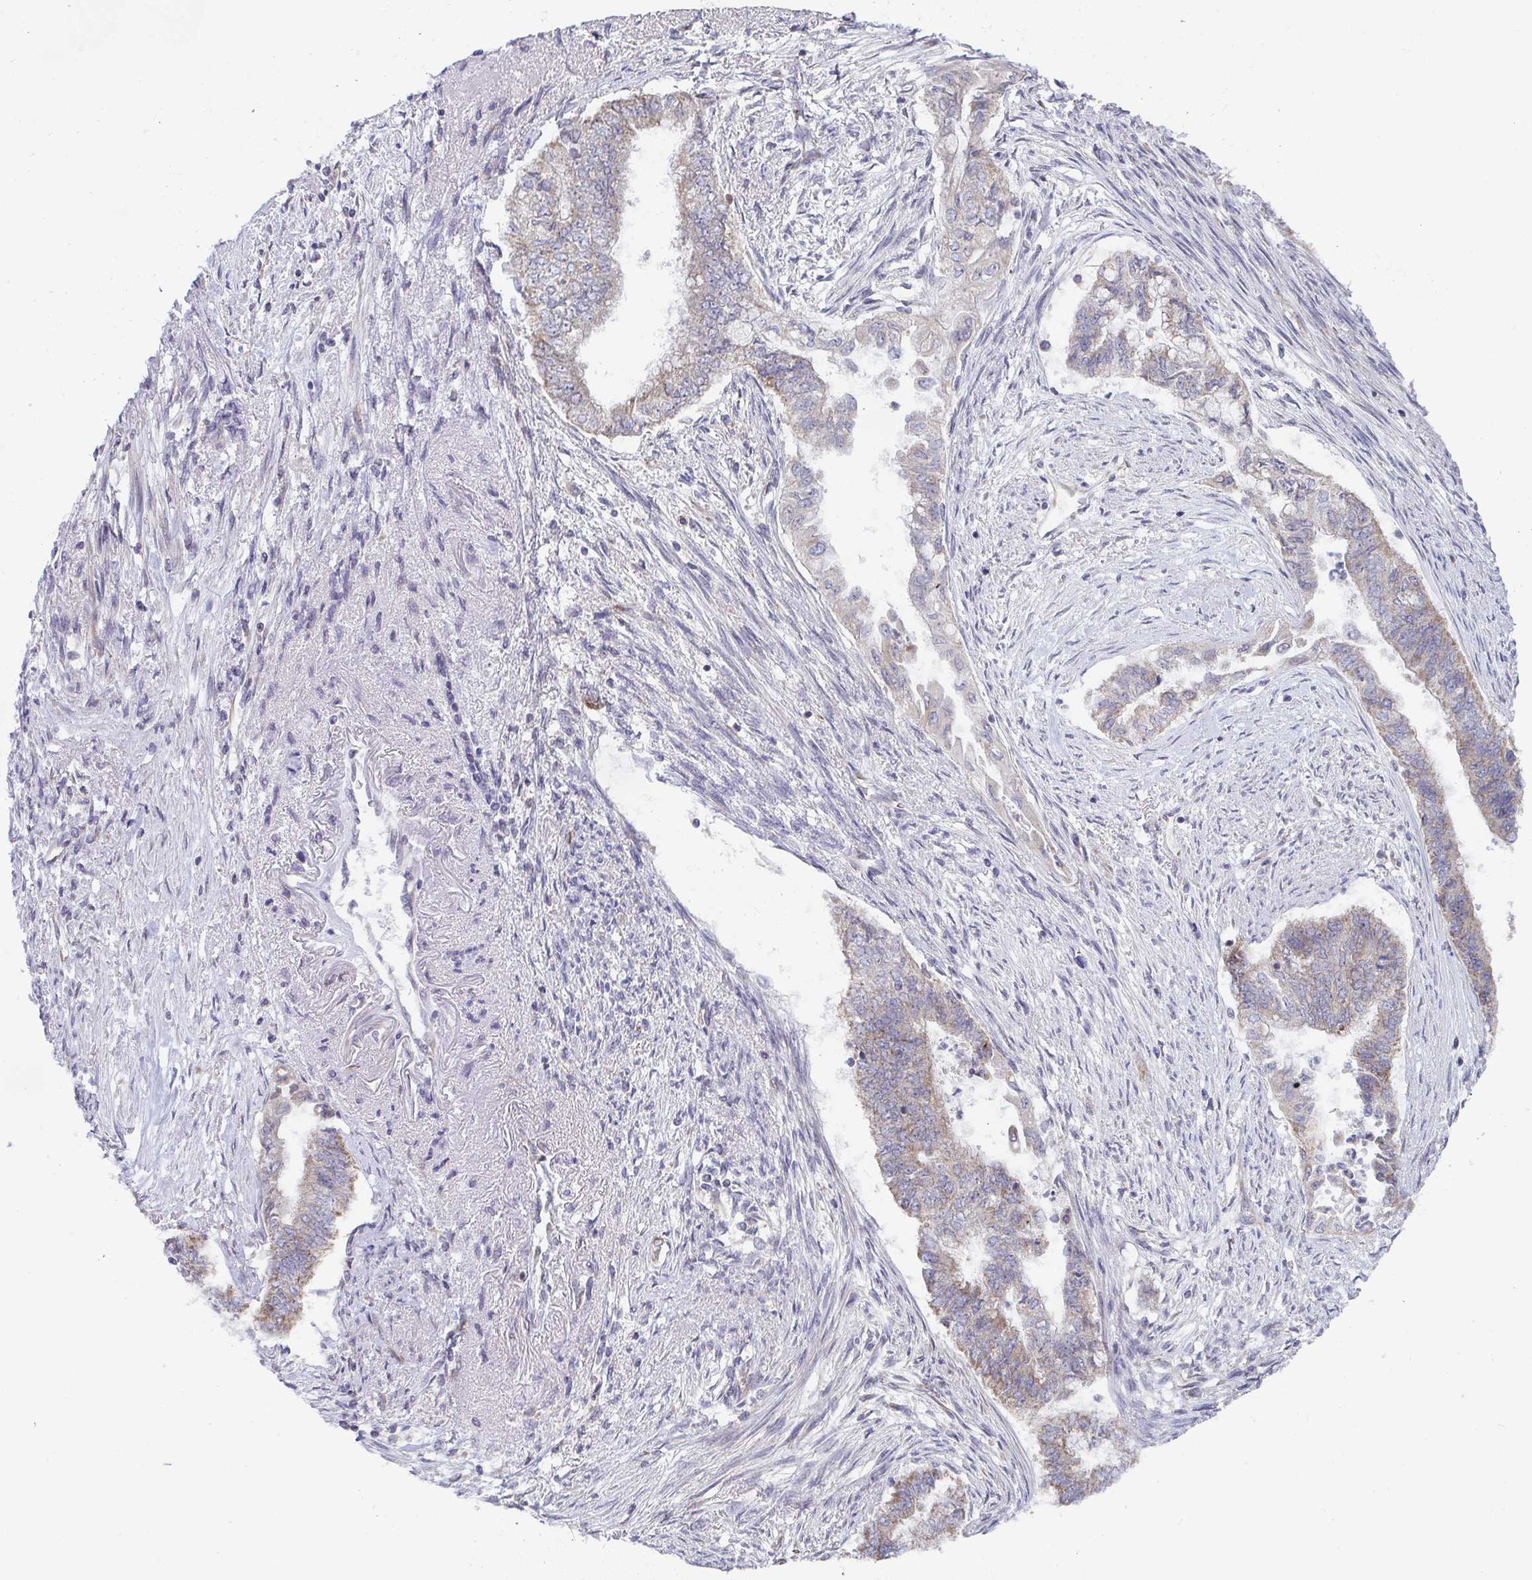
{"staining": {"intensity": "weak", "quantity": "25%-75%", "location": "cytoplasmic/membranous"}, "tissue": "endometrial cancer", "cell_type": "Tumor cells", "image_type": "cancer", "snomed": [{"axis": "morphology", "description": "Adenocarcinoma, NOS"}, {"axis": "topography", "description": "Endometrium"}], "caption": "Brown immunohistochemical staining in endometrial cancer demonstrates weak cytoplasmic/membranous staining in about 25%-75% of tumor cells. Nuclei are stained in blue.", "gene": "EIF1AD", "patient": {"sex": "female", "age": 65}}